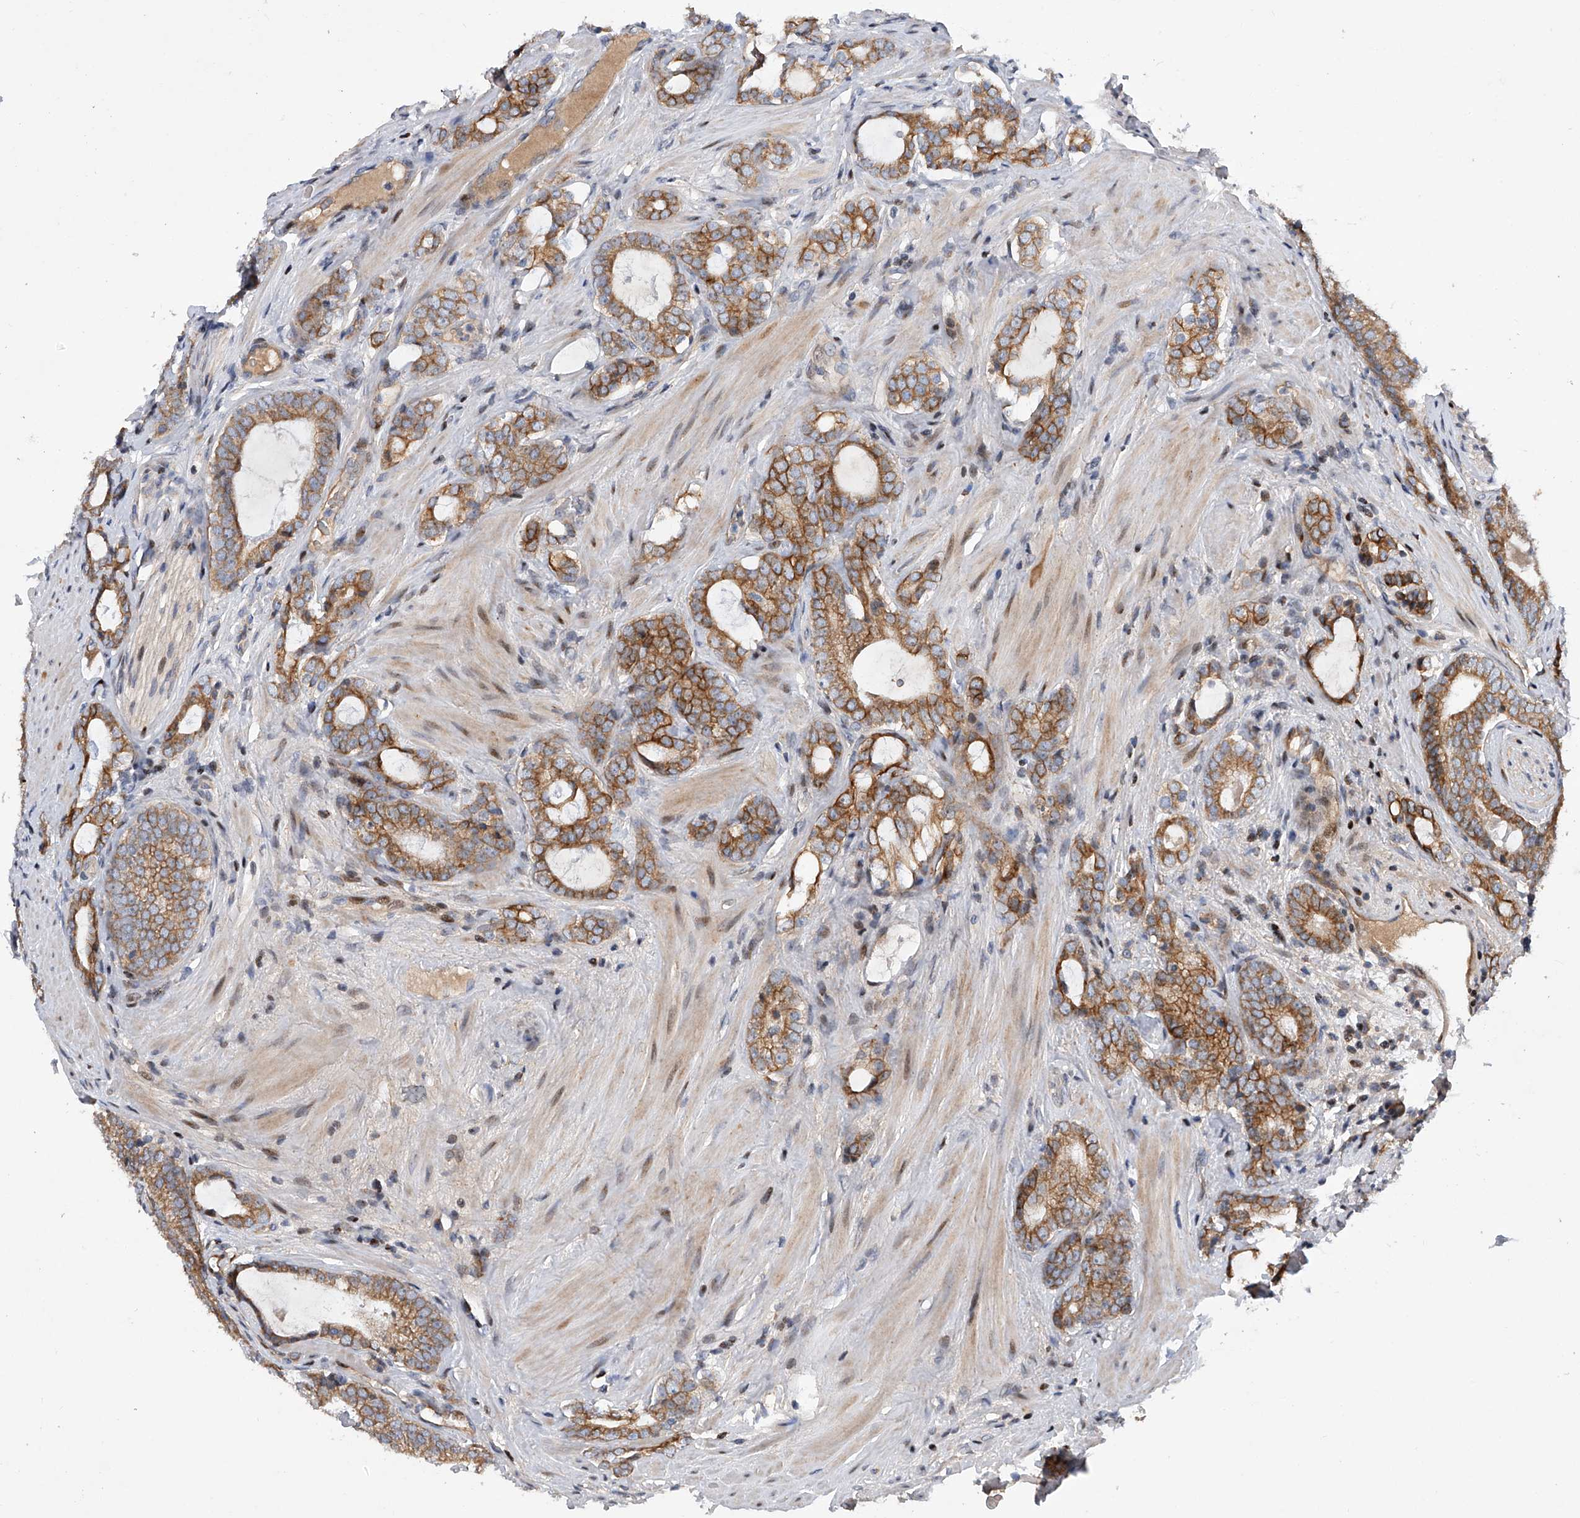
{"staining": {"intensity": "strong", "quantity": ">75%", "location": "cytoplasmic/membranous"}, "tissue": "prostate cancer", "cell_type": "Tumor cells", "image_type": "cancer", "snomed": [{"axis": "morphology", "description": "Adenocarcinoma, High grade"}, {"axis": "topography", "description": "Prostate"}], "caption": "Prostate cancer (adenocarcinoma (high-grade)) tissue reveals strong cytoplasmic/membranous staining in approximately >75% of tumor cells, visualized by immunohistochemistry.", "gene": "CDH12", "patient": {"sex": "male", "age": 63}}